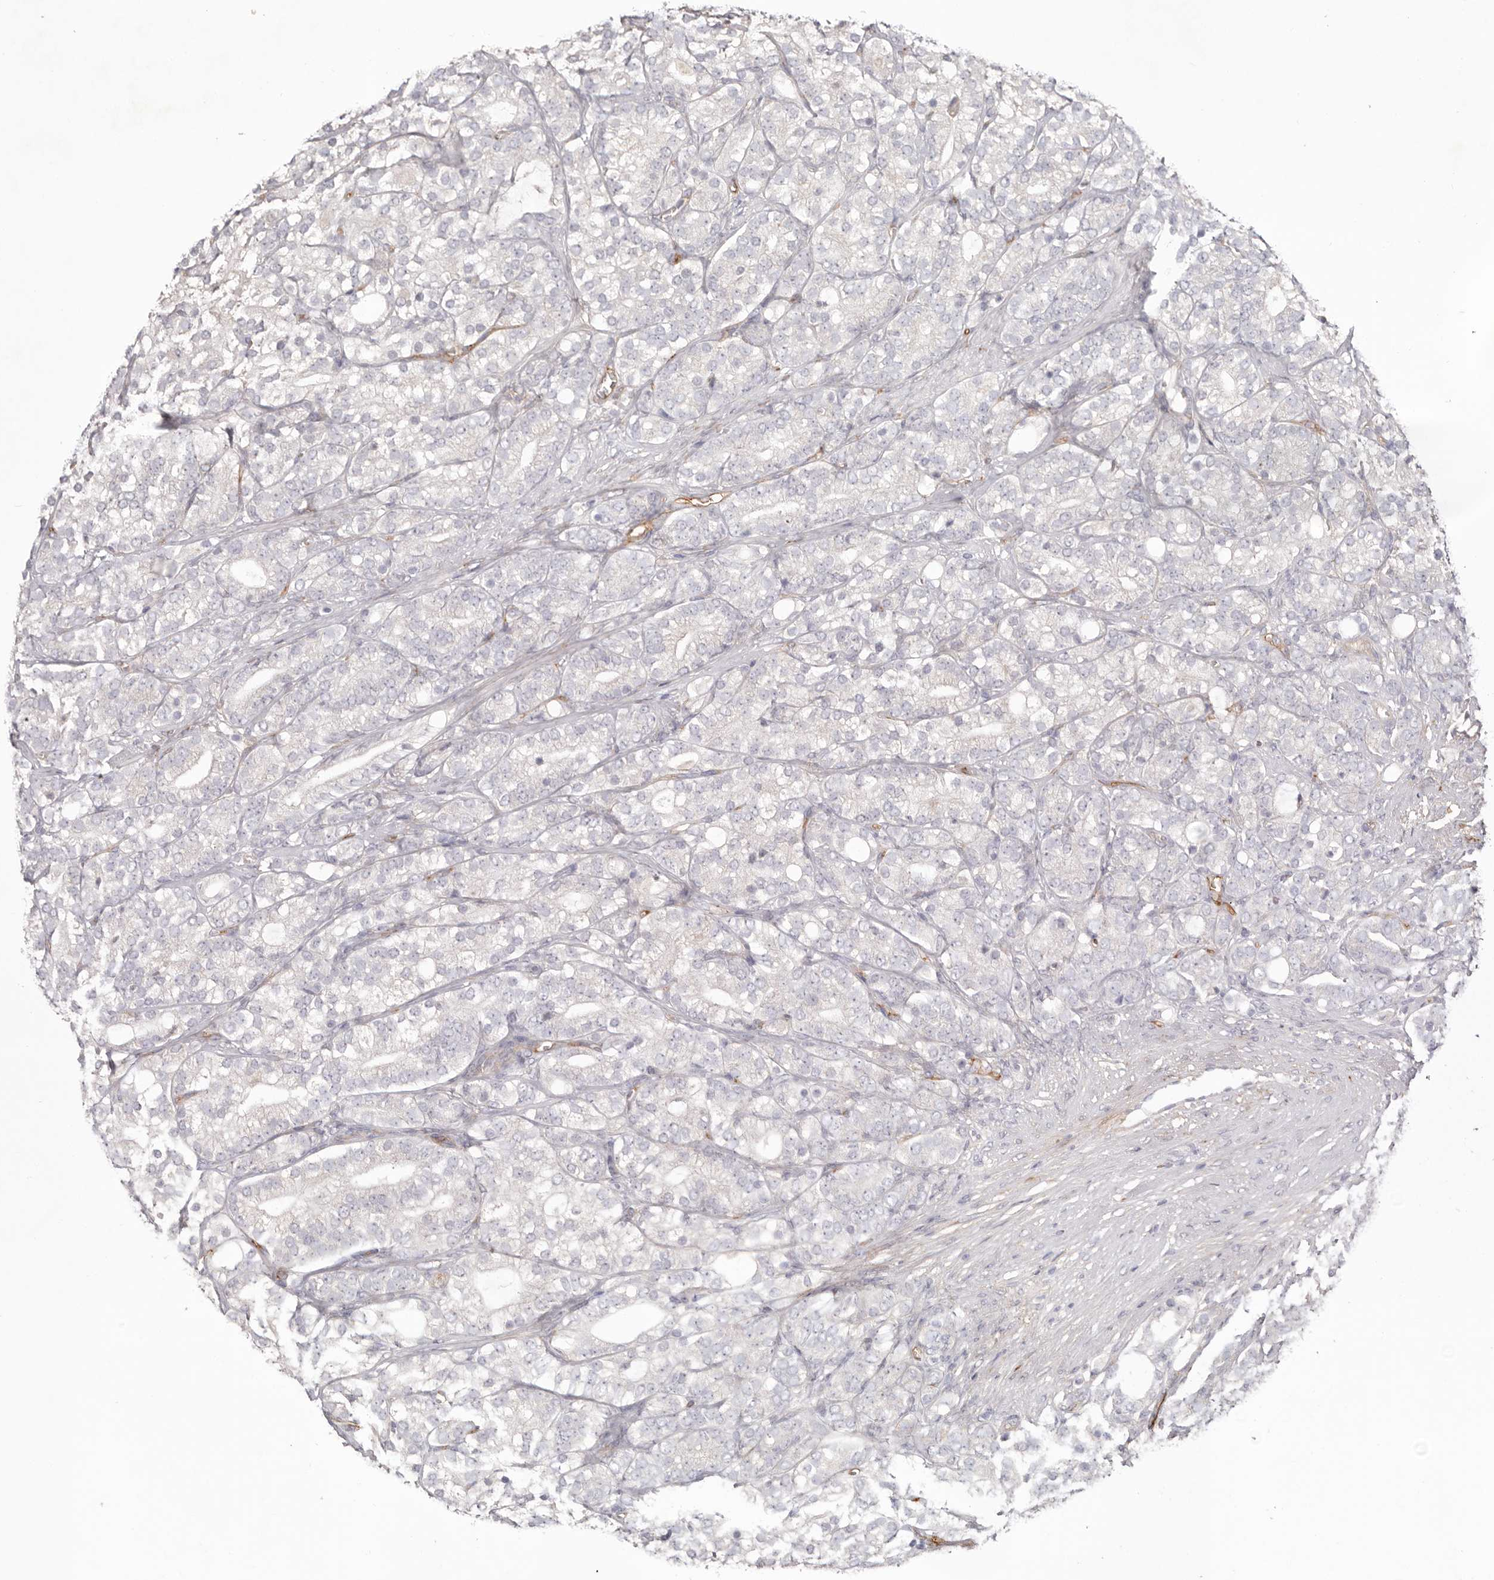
{"staining": {"intensity": "negative", "quantity": "none", "location": "none"}, "tissue": "prostate cancer", "cell_type": "Tumor cells", "image_type": "cancer", "snomed": [{"axis": "morphology", "description": "Adenocarcinoma, High grade"}, {"axis": "topography", "description": "Prostate"}], "caption": "IHC histopathology image of adenocarcinoma (high-grade) (prostate) stained for a protein (brown), which demonstrates no positivity in tumor cells.", "gene": "LRRC66", "patient": {"sex": "male", "age": 57}}